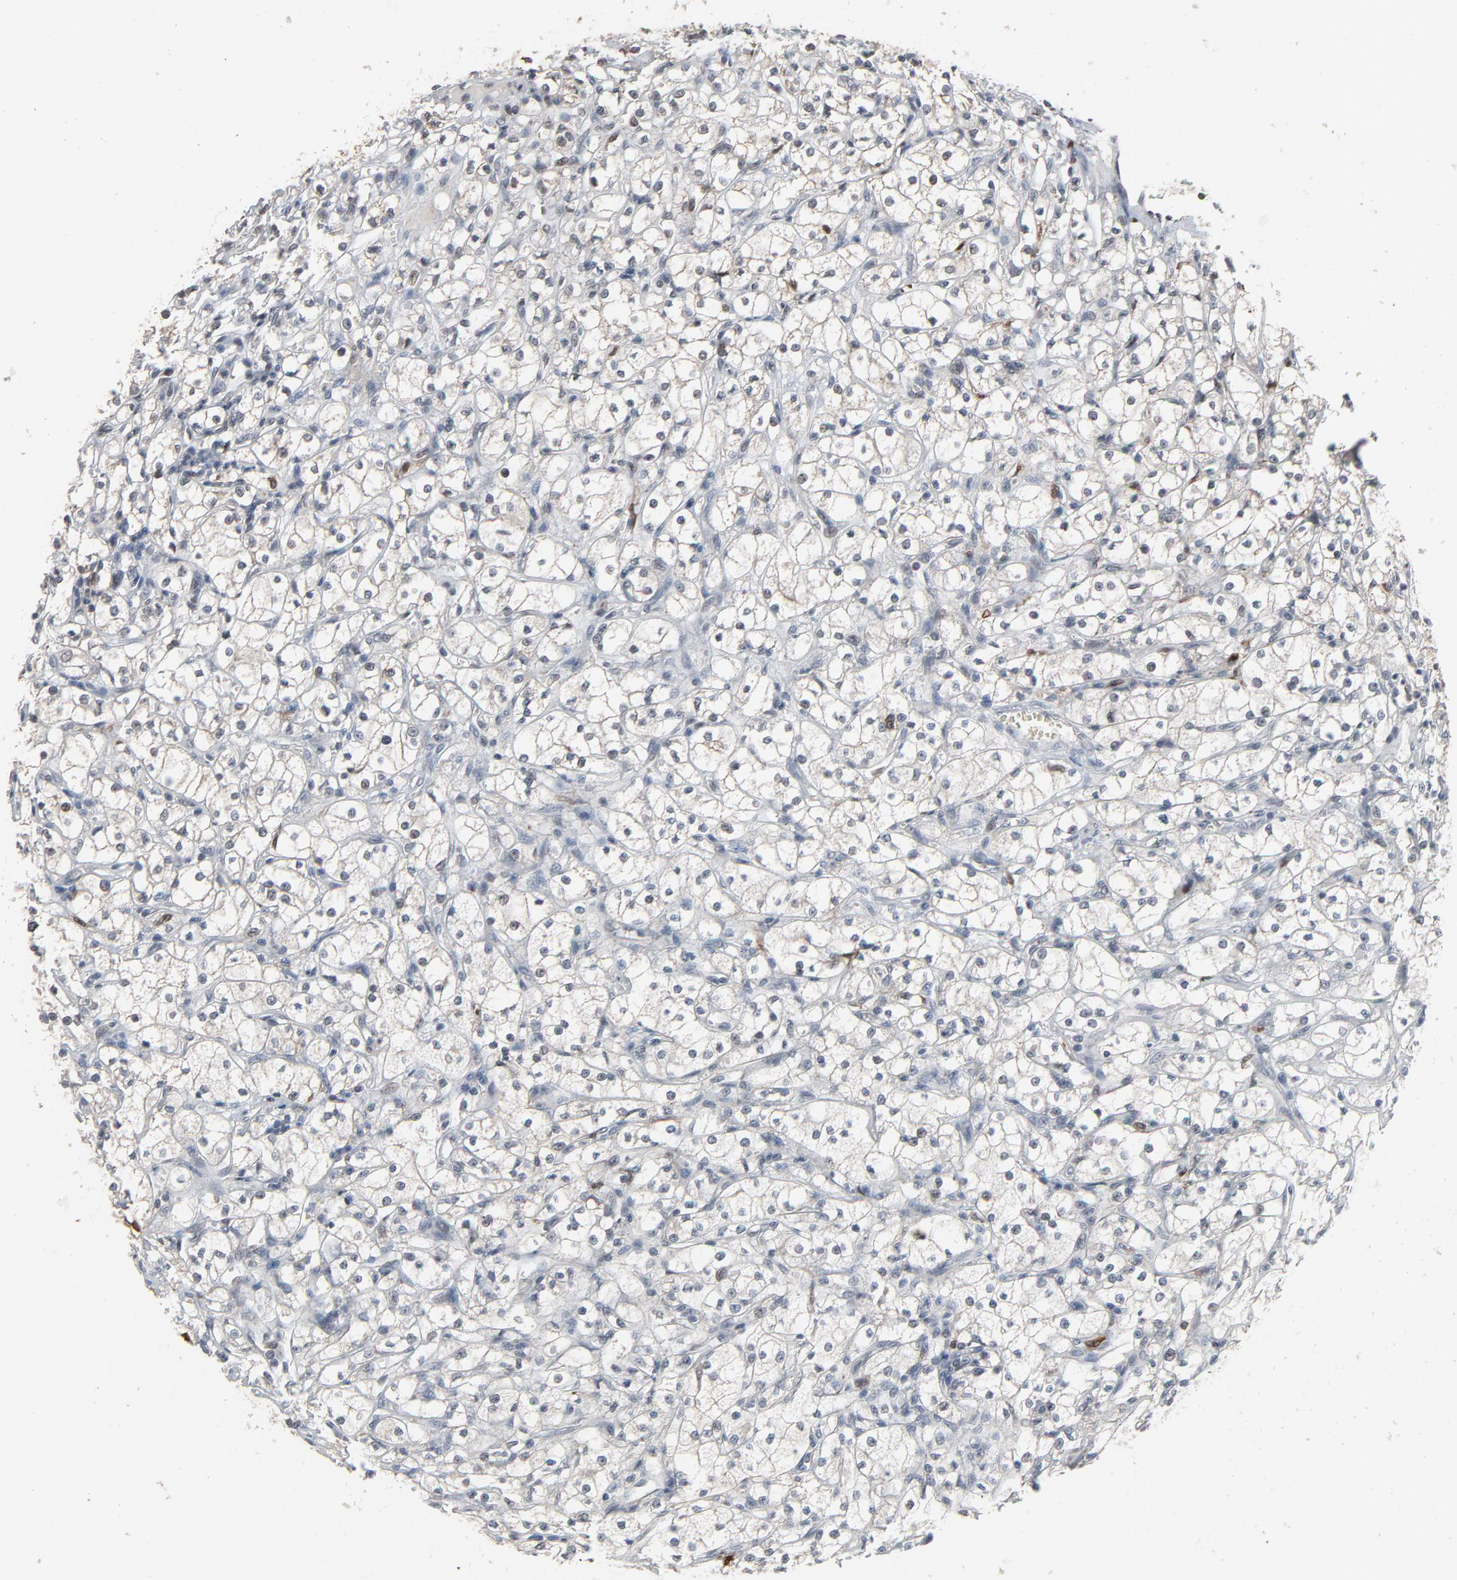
{"staining": {"intensity": "weak", "quantity": "<25%", "location": "nuclear"}, "tissue": "renal cancer", "cell_type": "Tumor cells", "image_type": "cancer", "snomed": [{"axis": "morphology", "description": "Adenocarcinoma, NOS"}, {"axis": "topography", "description": "Kidney"}], "caption": "Tumor cells show no significant expression in renal cancer (adenocarcinoma). (Brightfield microscopy of DAB (3,3'-diaminobenzidine) immunohistochemistry at high magnification).", "gene": "DOCK8", "patient": {"sex": "male", "age": 61}}